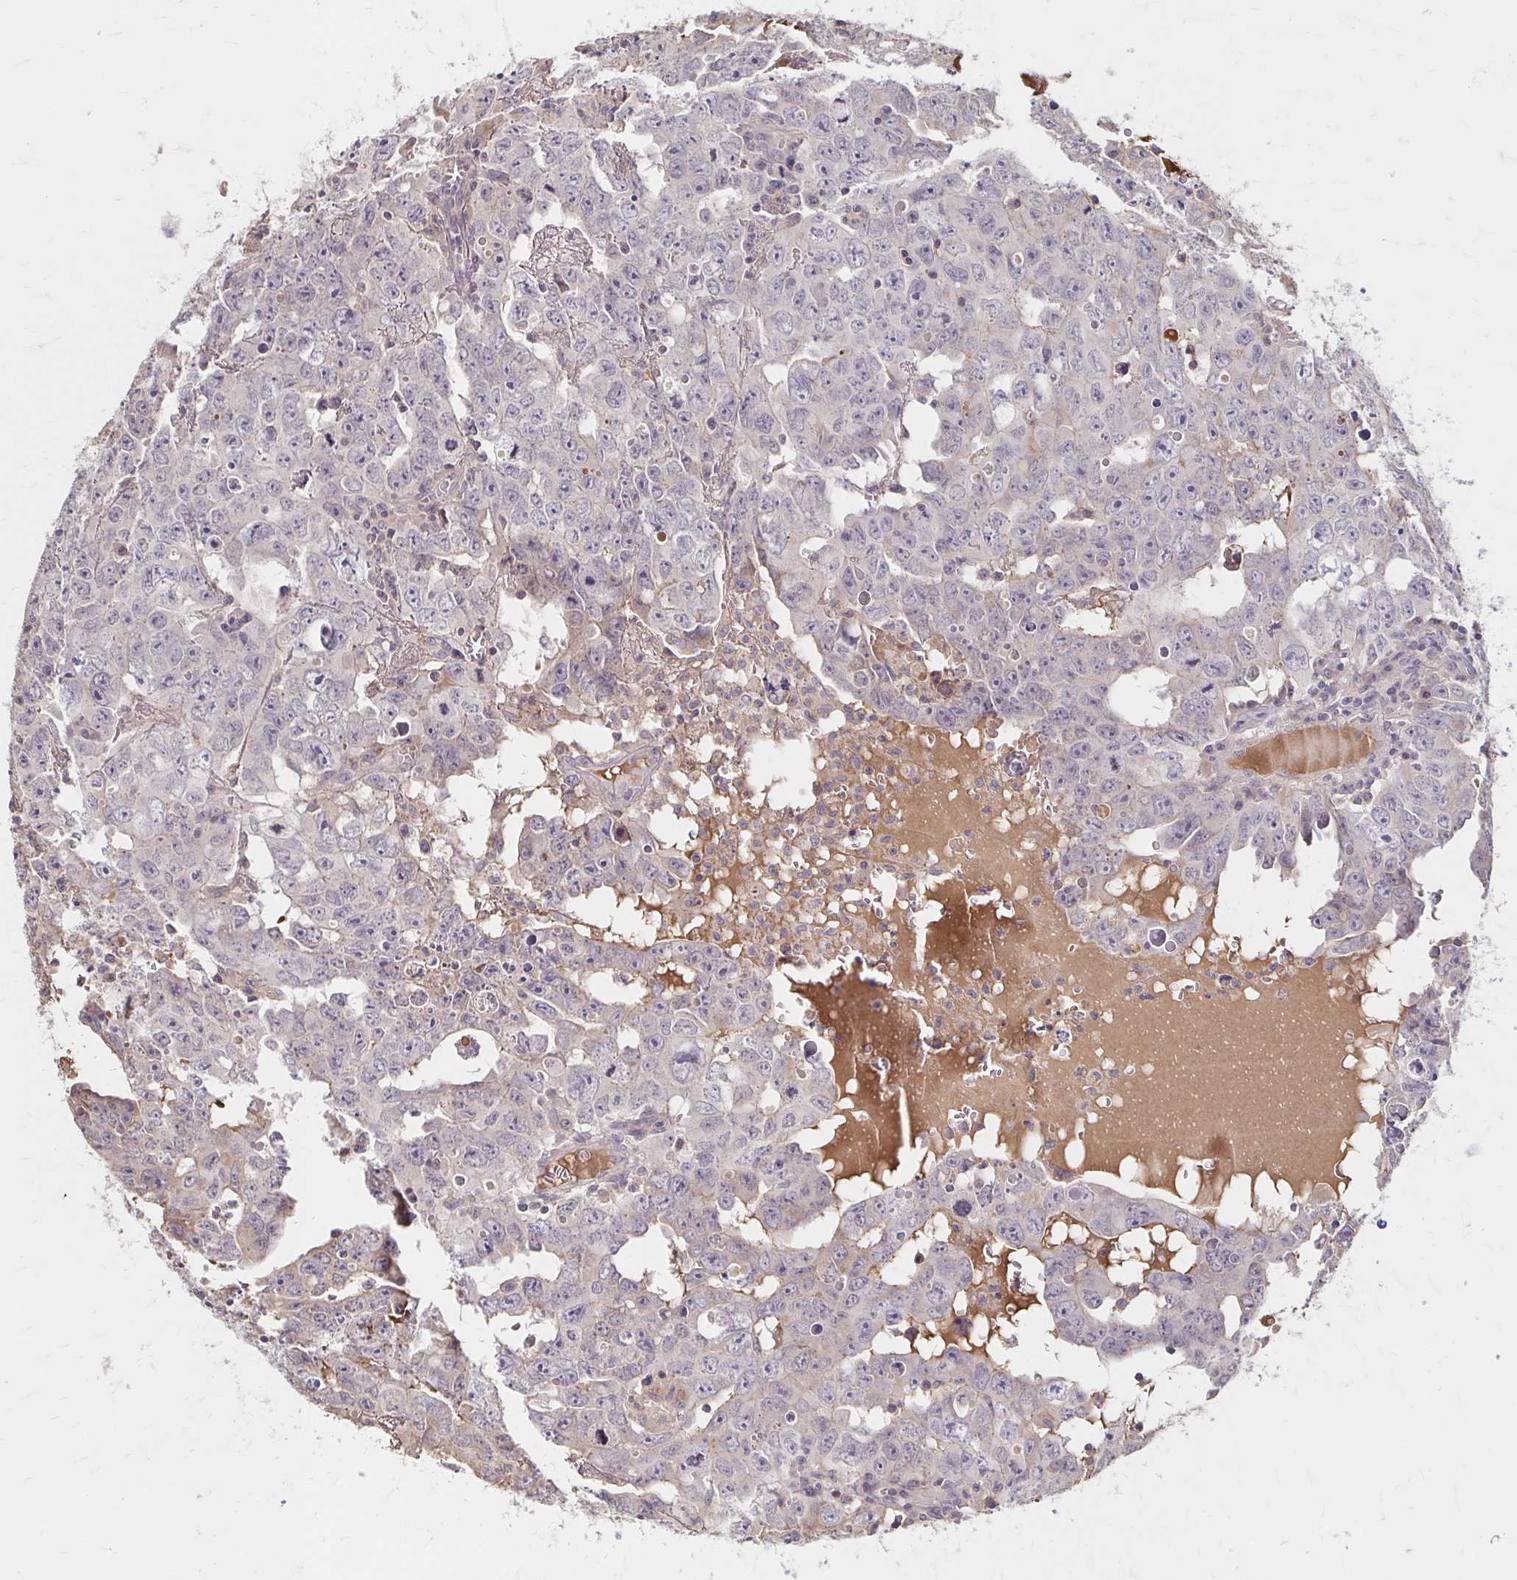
{"staining": {"intensity": "moderate", "quantity": "<25%", "location": "cytoplasmic/membranous"}, "tissue": "testis cancer", "cell_type": "Tumor cells", "image_type": "cancer", "snomed": [{"axis": "morphology", "description": "Carcinoma, Embryonal, NOS"}, {"axis": "topography", "description": "Testis"}], "caption": "Immunohistochemical staining of human testis cancer (embryonal carcinoma) reveals moderate cytoplasmic/membranous protein staining in about <25% of tumor cells.", "gene": "HMGCS2", "patient": {"sex": "male", "age": 22}}